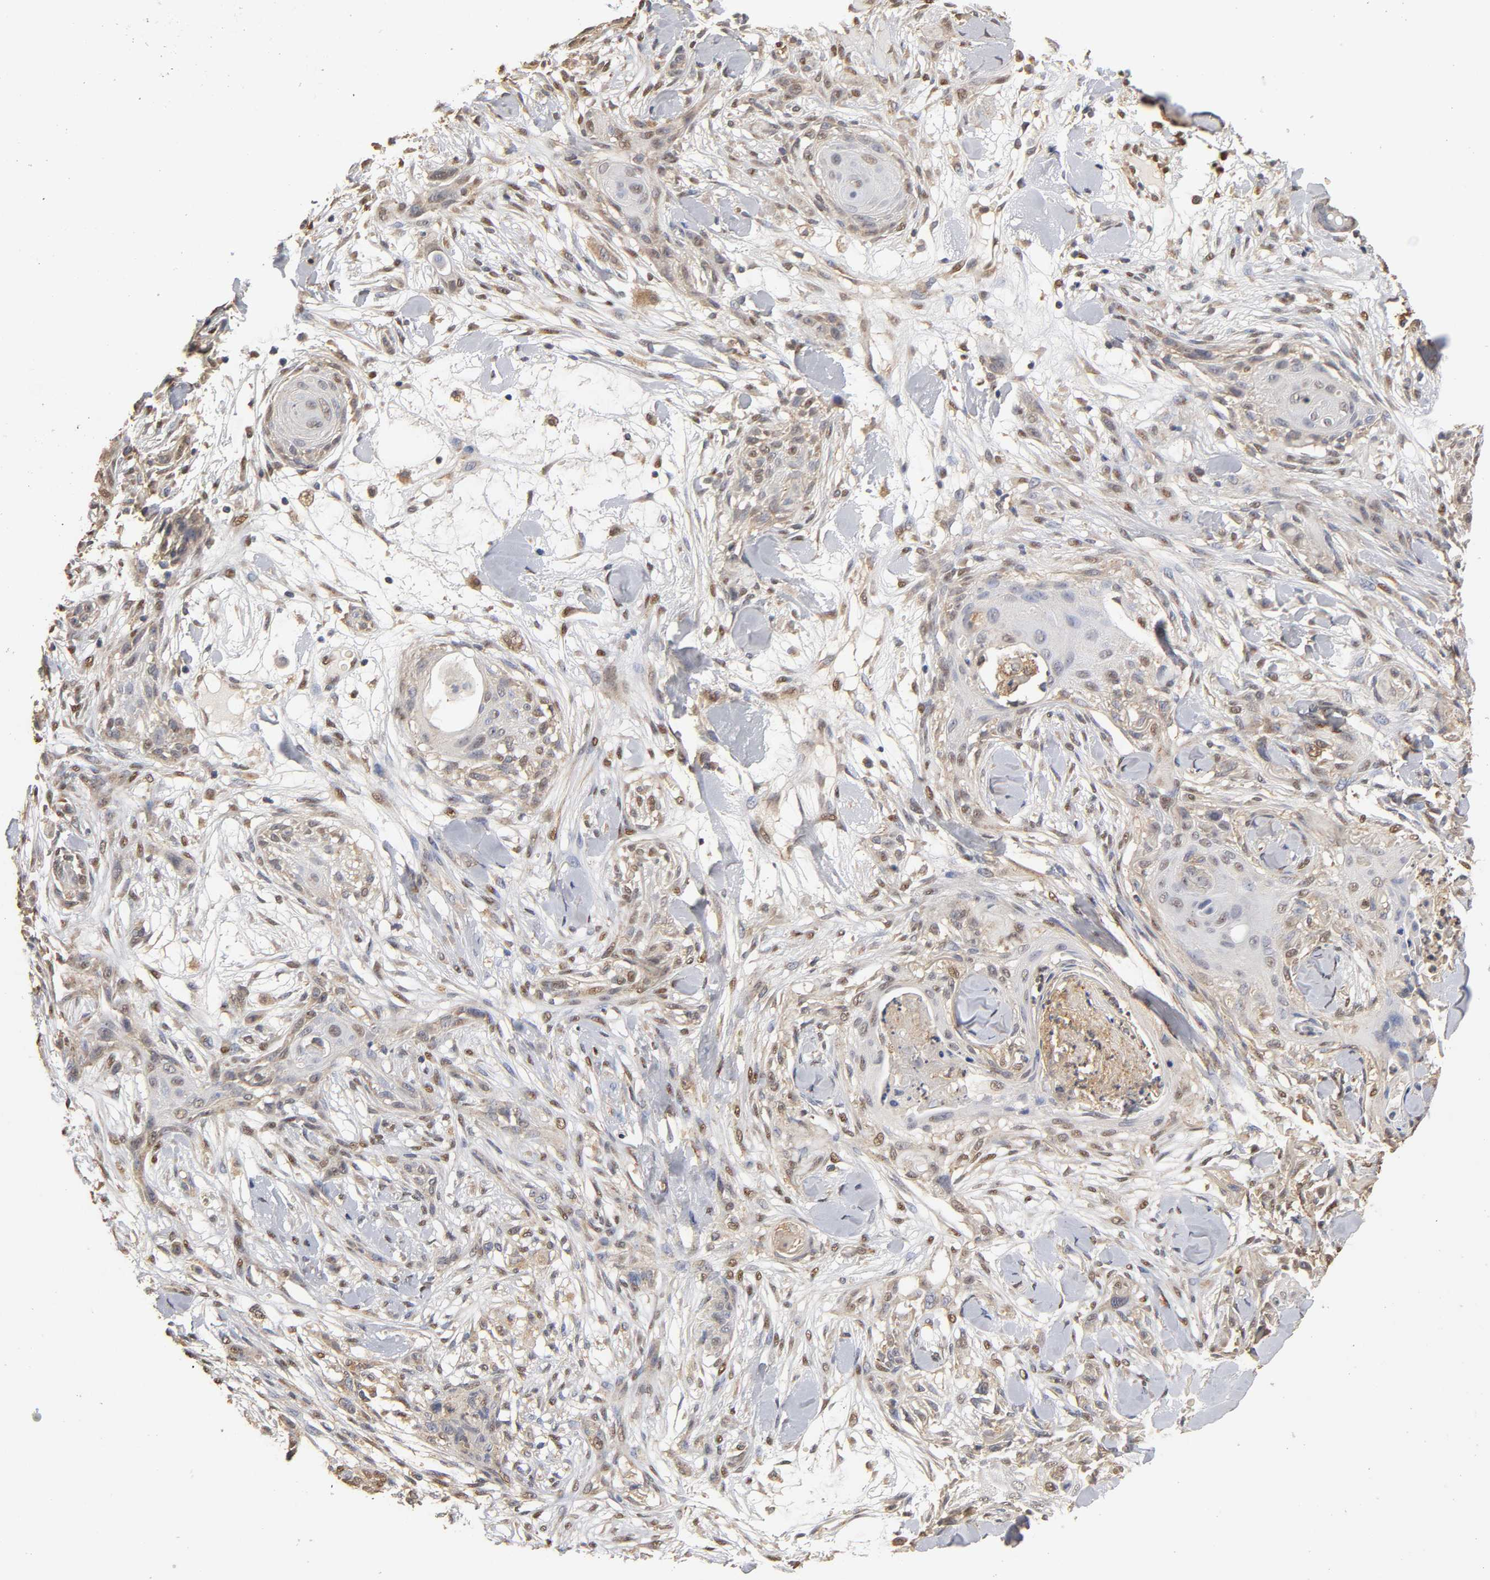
{"staining": {"intensity": "moderate", "quantity": "<25%", "location": "cytoplasmic/membranous"}, "tissue": "skin cancer", "cell_type": "Tumor cells", "image_type": "cancer", "snomed": [{"axis": "morphology", "description": "Squamous cell carcinoma, NOS"}, {"axis": "topography", "description": "Skin"}], "caption": "Skin squamous cell carcinoma tissue demonstrates moderate cytoplasmic/membranous positivity in approximately <25% of tumor cells, visualized by immunohistochemistry.", "gene": "PKN1", "patient": {"sex": "female", "age": 59}}